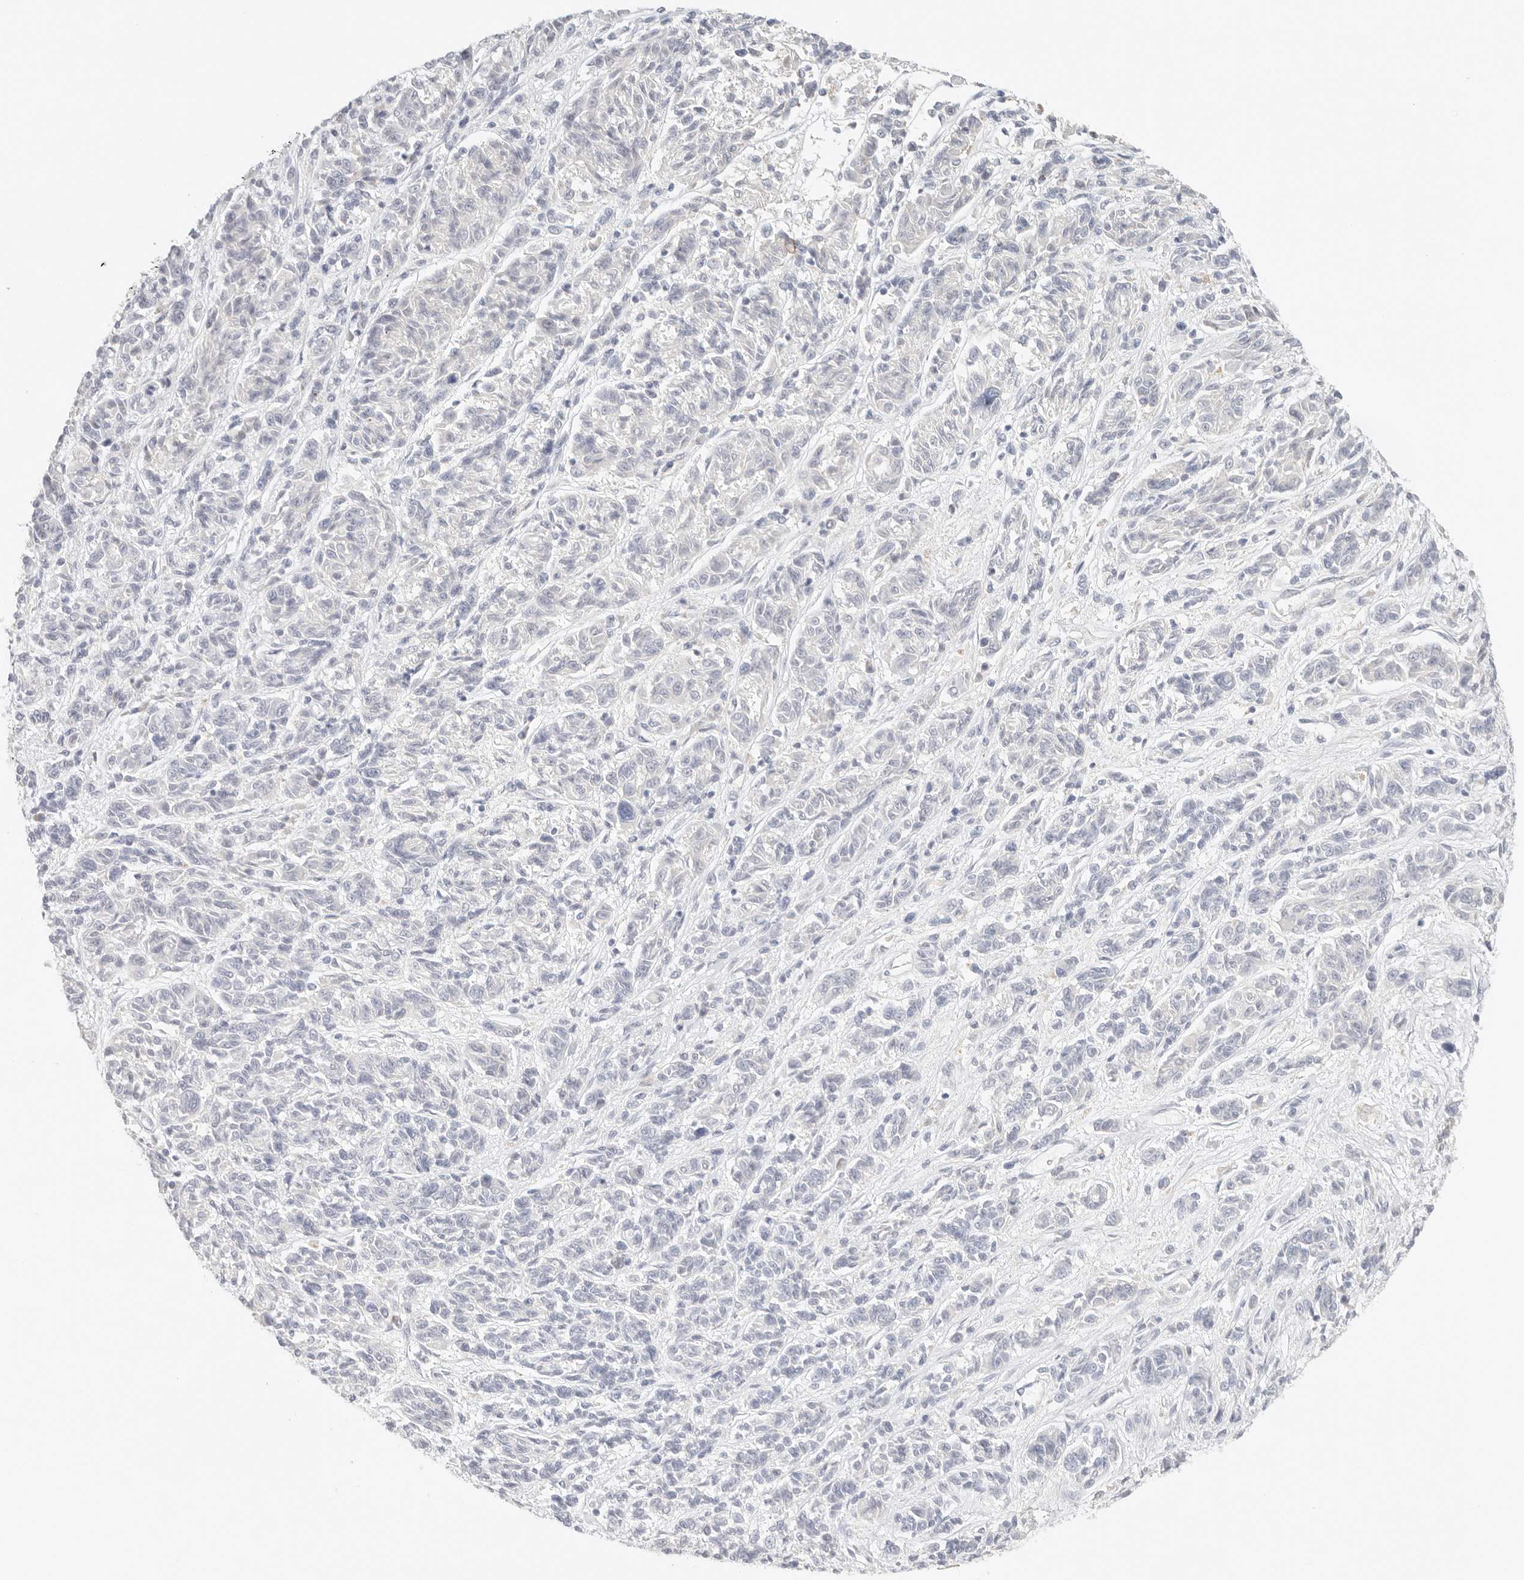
{"staining": {"intensity": "negative", "quantity": "none", "location": "none"}, "tissue": "melanoma", "cell_type": "Tumor cells", "image_type": "cancer", "snomed": [{"axis": "morphology", "description": "Malignant melanoma, NOS"}, {"axis": "topography", "description": "Skin"}], "caption": "High magnification brightfield microscopy of melanoma stained with DAB (3,3'-diaminobenzidine) (brown) and counterstained with hematoxylin (blue): tumor cells show no significant expression.", "gene": "CEP120", "patient": {"sex": "male", "age": 53}}